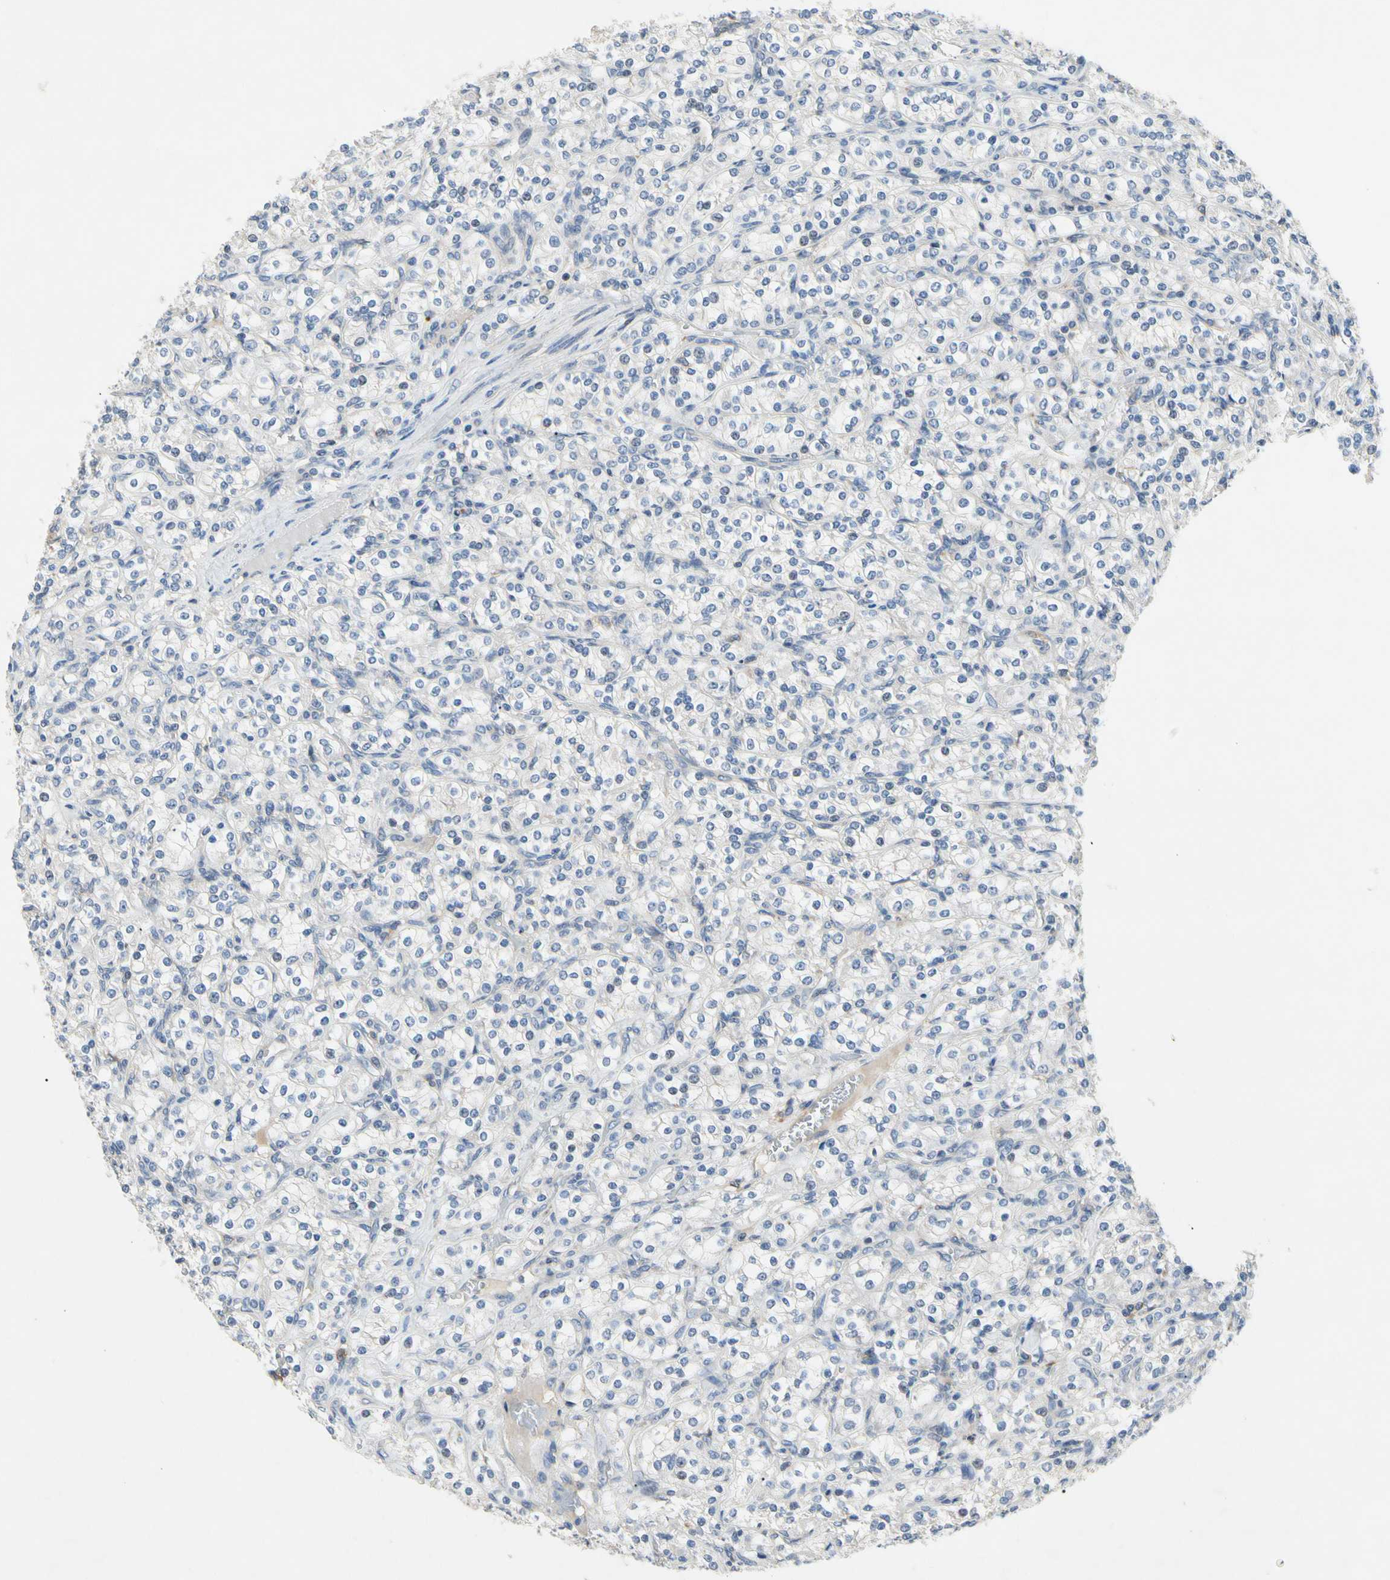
{"staining": {"intensity": "negative", "quantity": "none", "location": "none"}, "tissue": "renal cancer", "cell_type": "Tumor cells", "image_type": "cancer", "snomed": [{"axis": "morphology", "description": "Adenocarcinoma, NOS"}, {"axis": "topography", "description": "Kidney"}], "caption": "A photomicrograph of renal cancer (adenocarcinoma) stained for a protein demonstrates no brown staining in tumor cells.", "gene": "GAS6", "patient": {"sex": "male", "age": 77}}